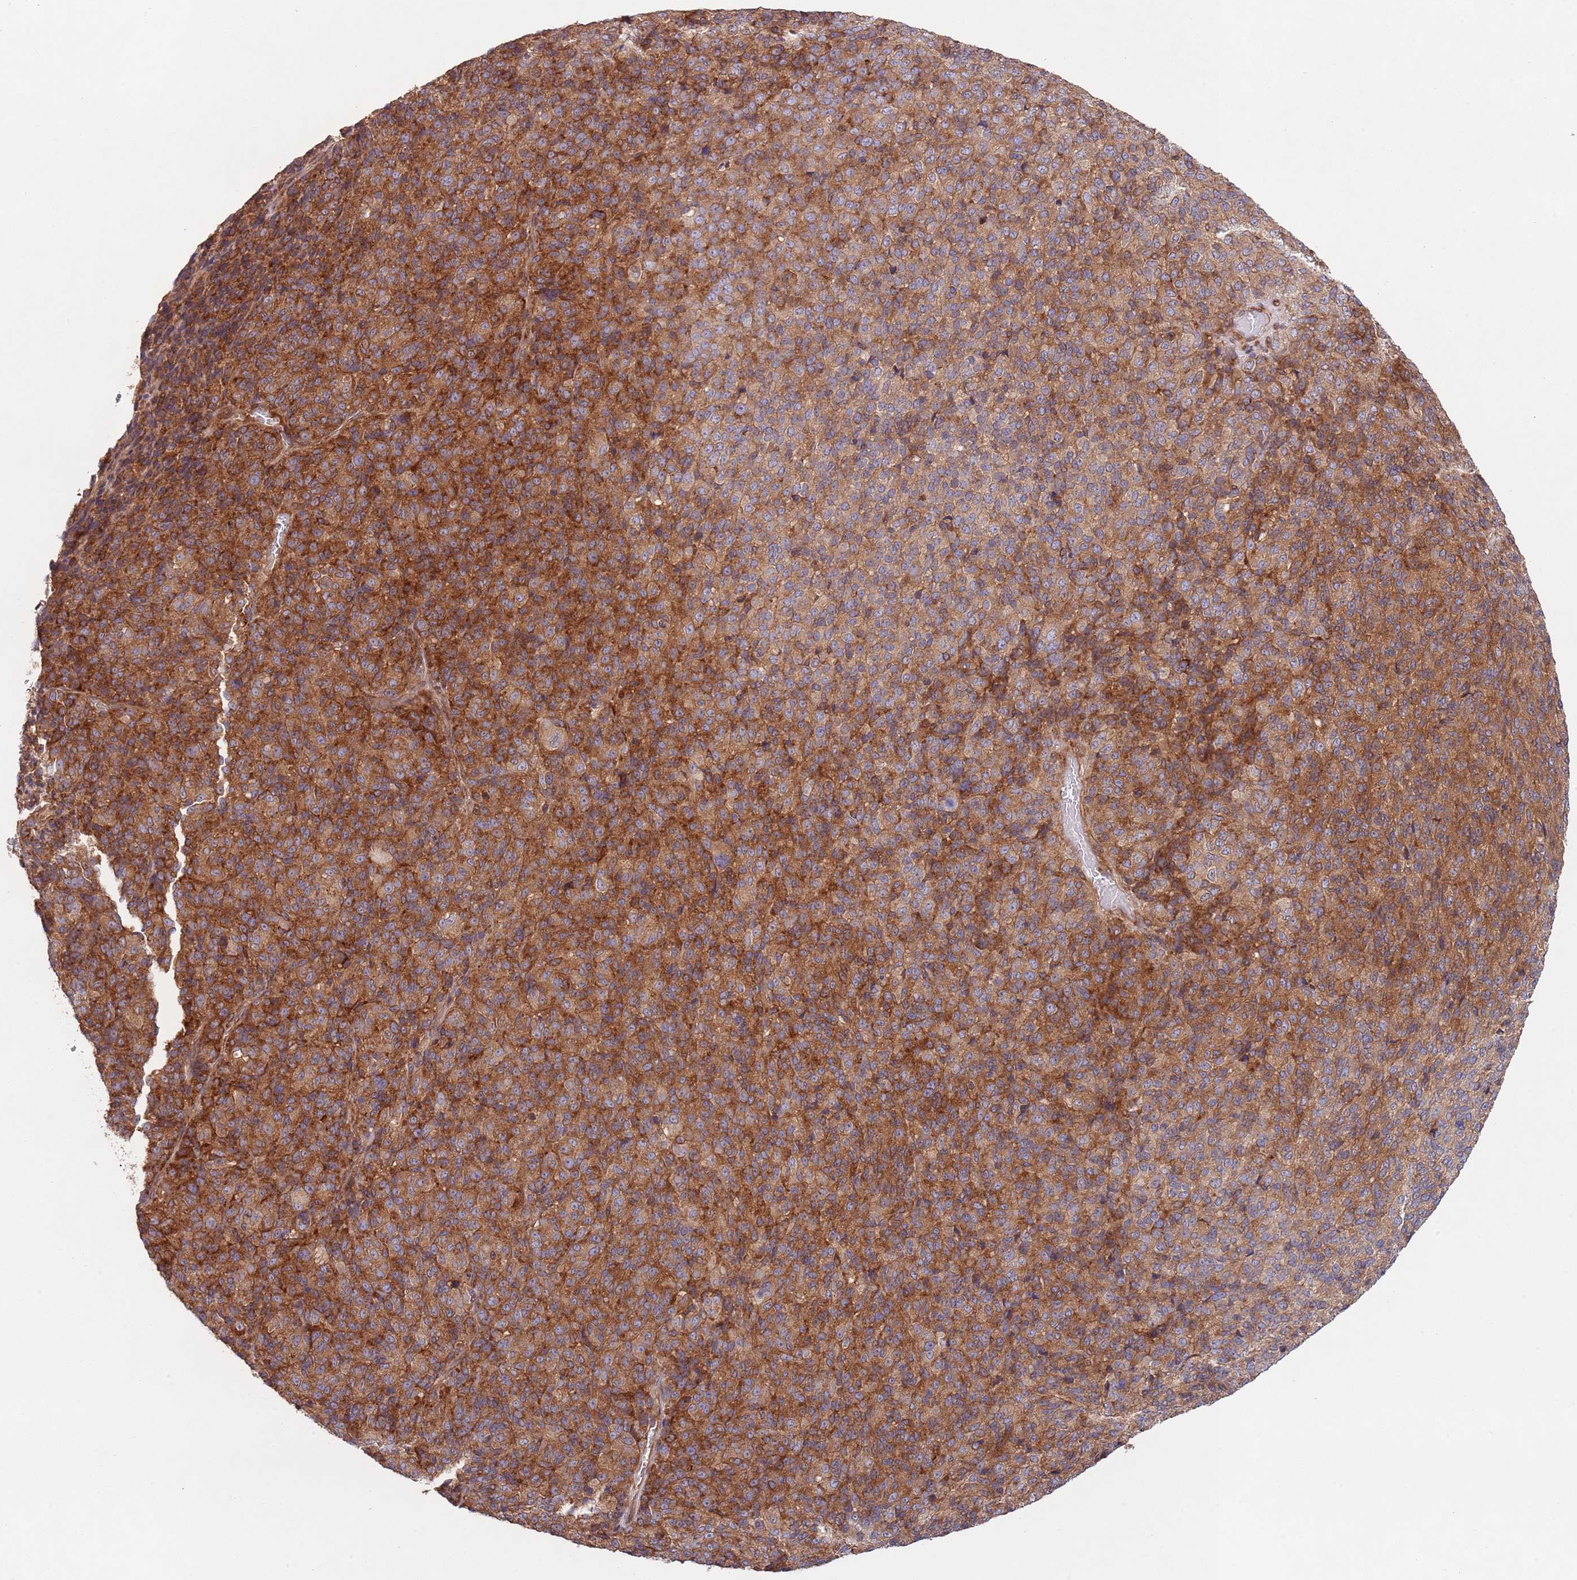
{"staining": {"intensity": "strong", "quantity": "25%-75%", "location": "cytoplasmic/membranous"}, "tissue": "melanoma", "cell_type": "Tumor cells", "image_type": "cancer", "snomed": [{"axis": "morphology", "description": "Malignant melanoma, Metastatic site"}, {"axis": "topography", "description": "Brain"}], "caption": "Protein expression analysis of human melanoma reveals strong cytoplasmic/membranous staining in about 25%-75% of tumor cells. (Brightfield microscopy of DAB IHC at high magnification).", "gene": "RNF19B", "patient": {"sex": "female", "age": 56}}